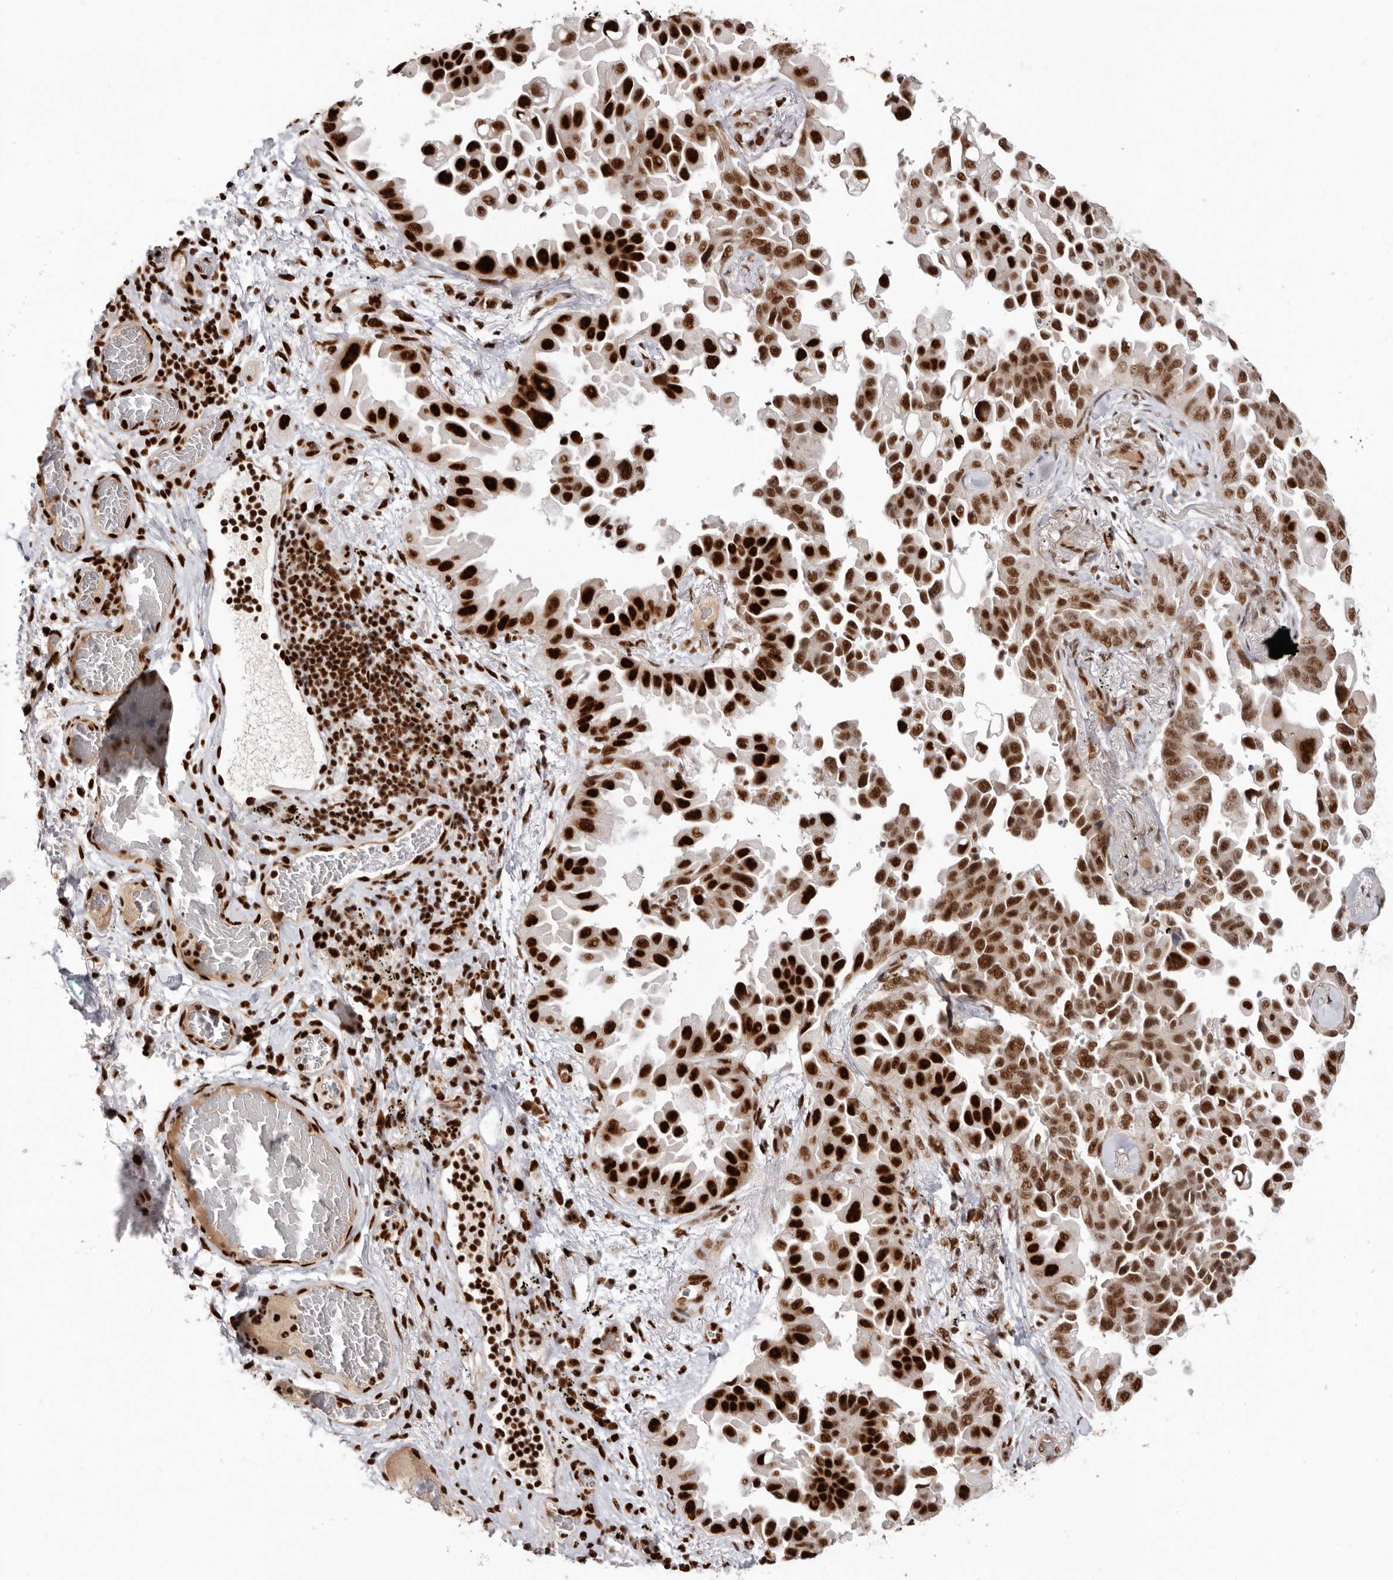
{"staining": {"intensity": "strong", "quantity": ">75%", "location": "nuclear"}, "tissue": "lung cancer", "cell_type": "Tumor cells", "image_type": "cancer", "snomed": [{"axis": "morphology", "description": "Adenocarcinoma, NOS"}, {"axis": "topography", "description": "Lung"}], "caption": "This image displays immunohistochemistry staining of human adenocarcinoma (lung), with high strong nuclear positivity in about >75% of tumor cells.", "gene": "CHTOP", "patient": {"sex": "female", "age": 67}}